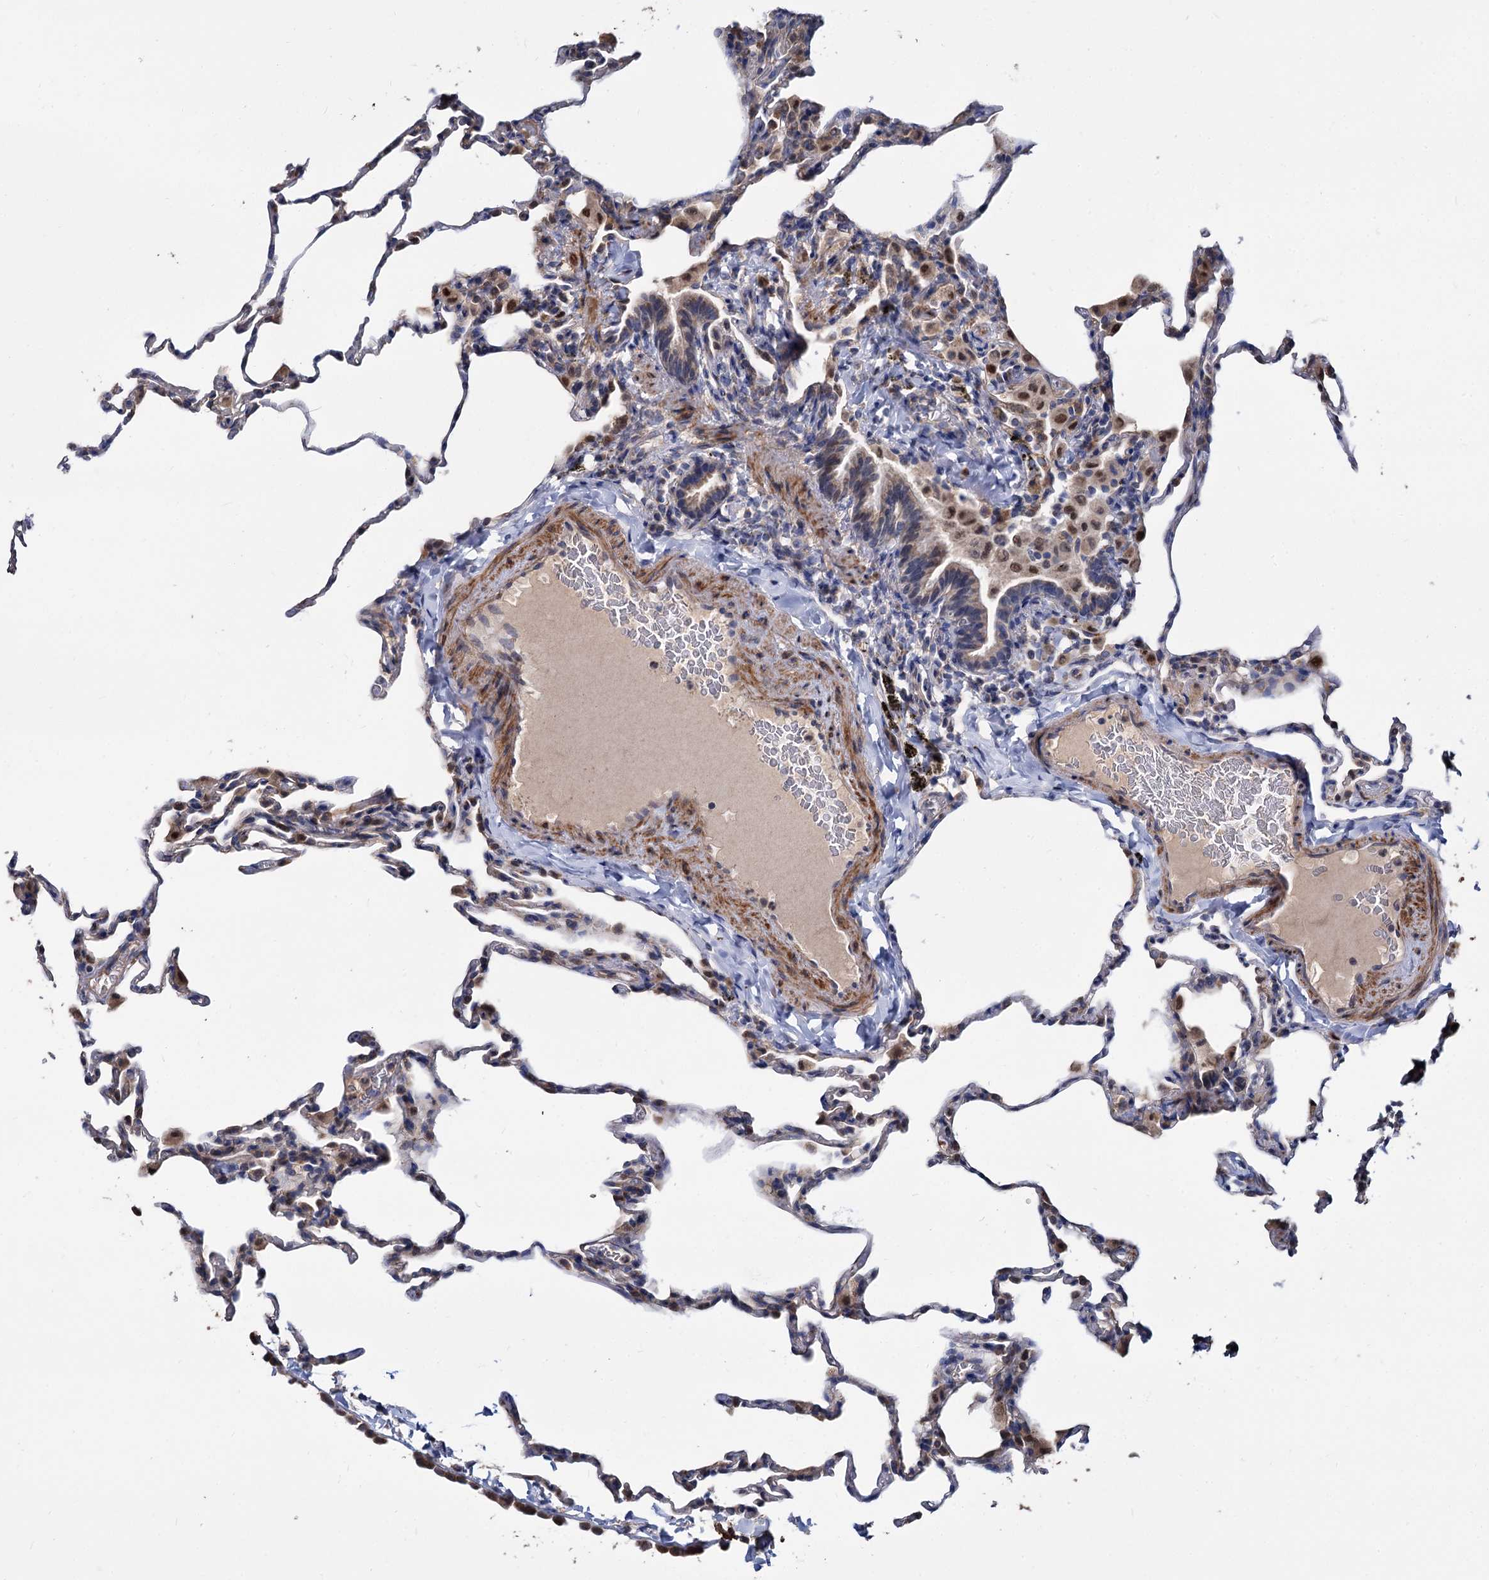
{"staining": {"intensity": "weak", "quantity": "25%-75%", "location": "cytoplasmic/membranous"}, "tissue": "lung", "cell_type": "Alveolar cells", "image_type": "normal", "snomed": [{"axis": "morphology", "description": "Normal tissue, NOS"}, {"axis": "topography", "description": "Lung"}], "caption": "Lung stained for a protein (brown) reveals weak cytoplasmic/membranous positive staining in about 25%-75% of alveolar cells.", "gene": "ALKBH7", "patient": {"sex": "male", "age": 20}}